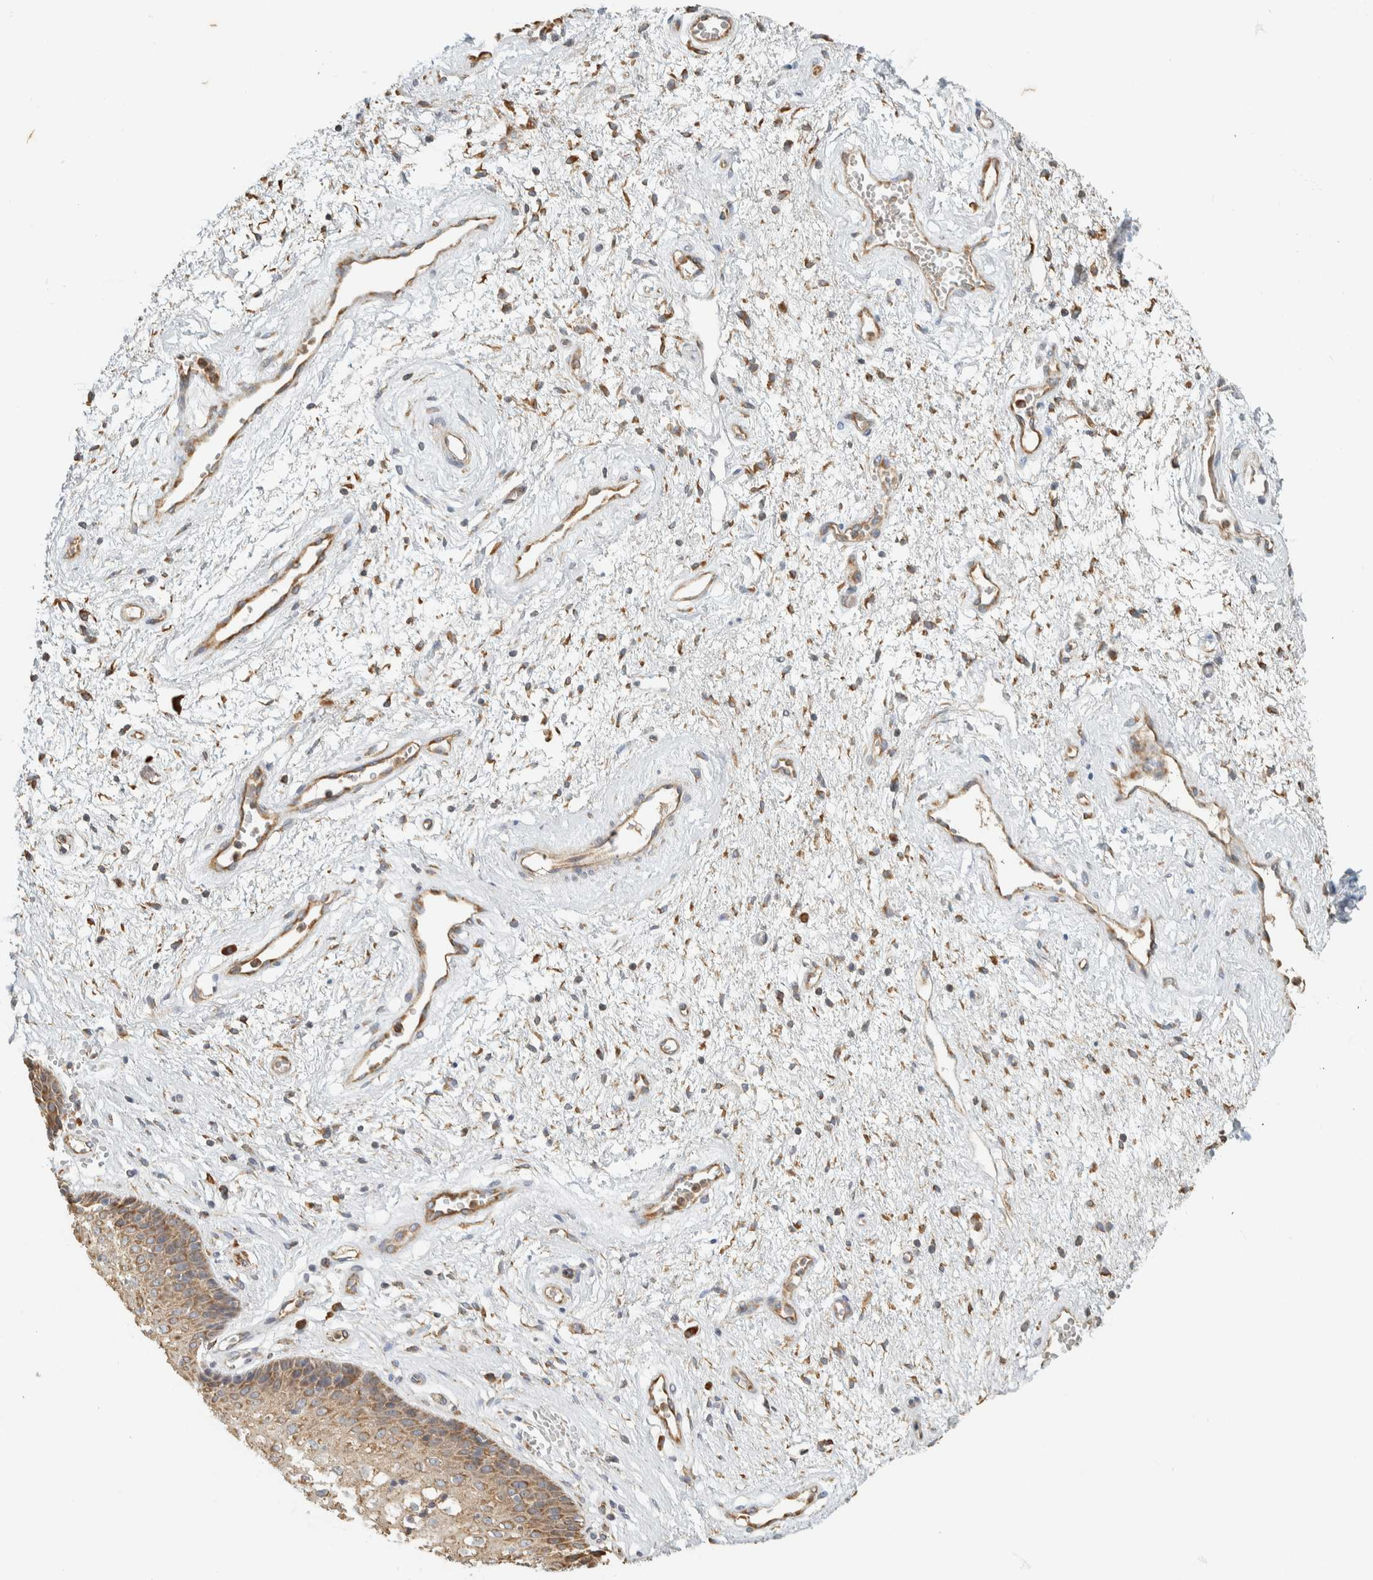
{"staining": {"intensity": "moderate", "quantity": "25%-75%", "location": "cytoplasmic/membranous"}, "tissue": "vagina", "cell_type": "Squamous epithelial cells", "image_type": "normal", "snomed": [{"axis": "morphology", "description": "Normal tissue, NOS"}, {"axis": "topography", "description": "Vagina"}], "caption": "Squamous epithelial cells reveal moderate cytoplasmic/membranous expression in about 25%-75% of cells in normal vagina.", "gene": "RAB11FIP1", "patient": {"sex": "female", "age": 34}}